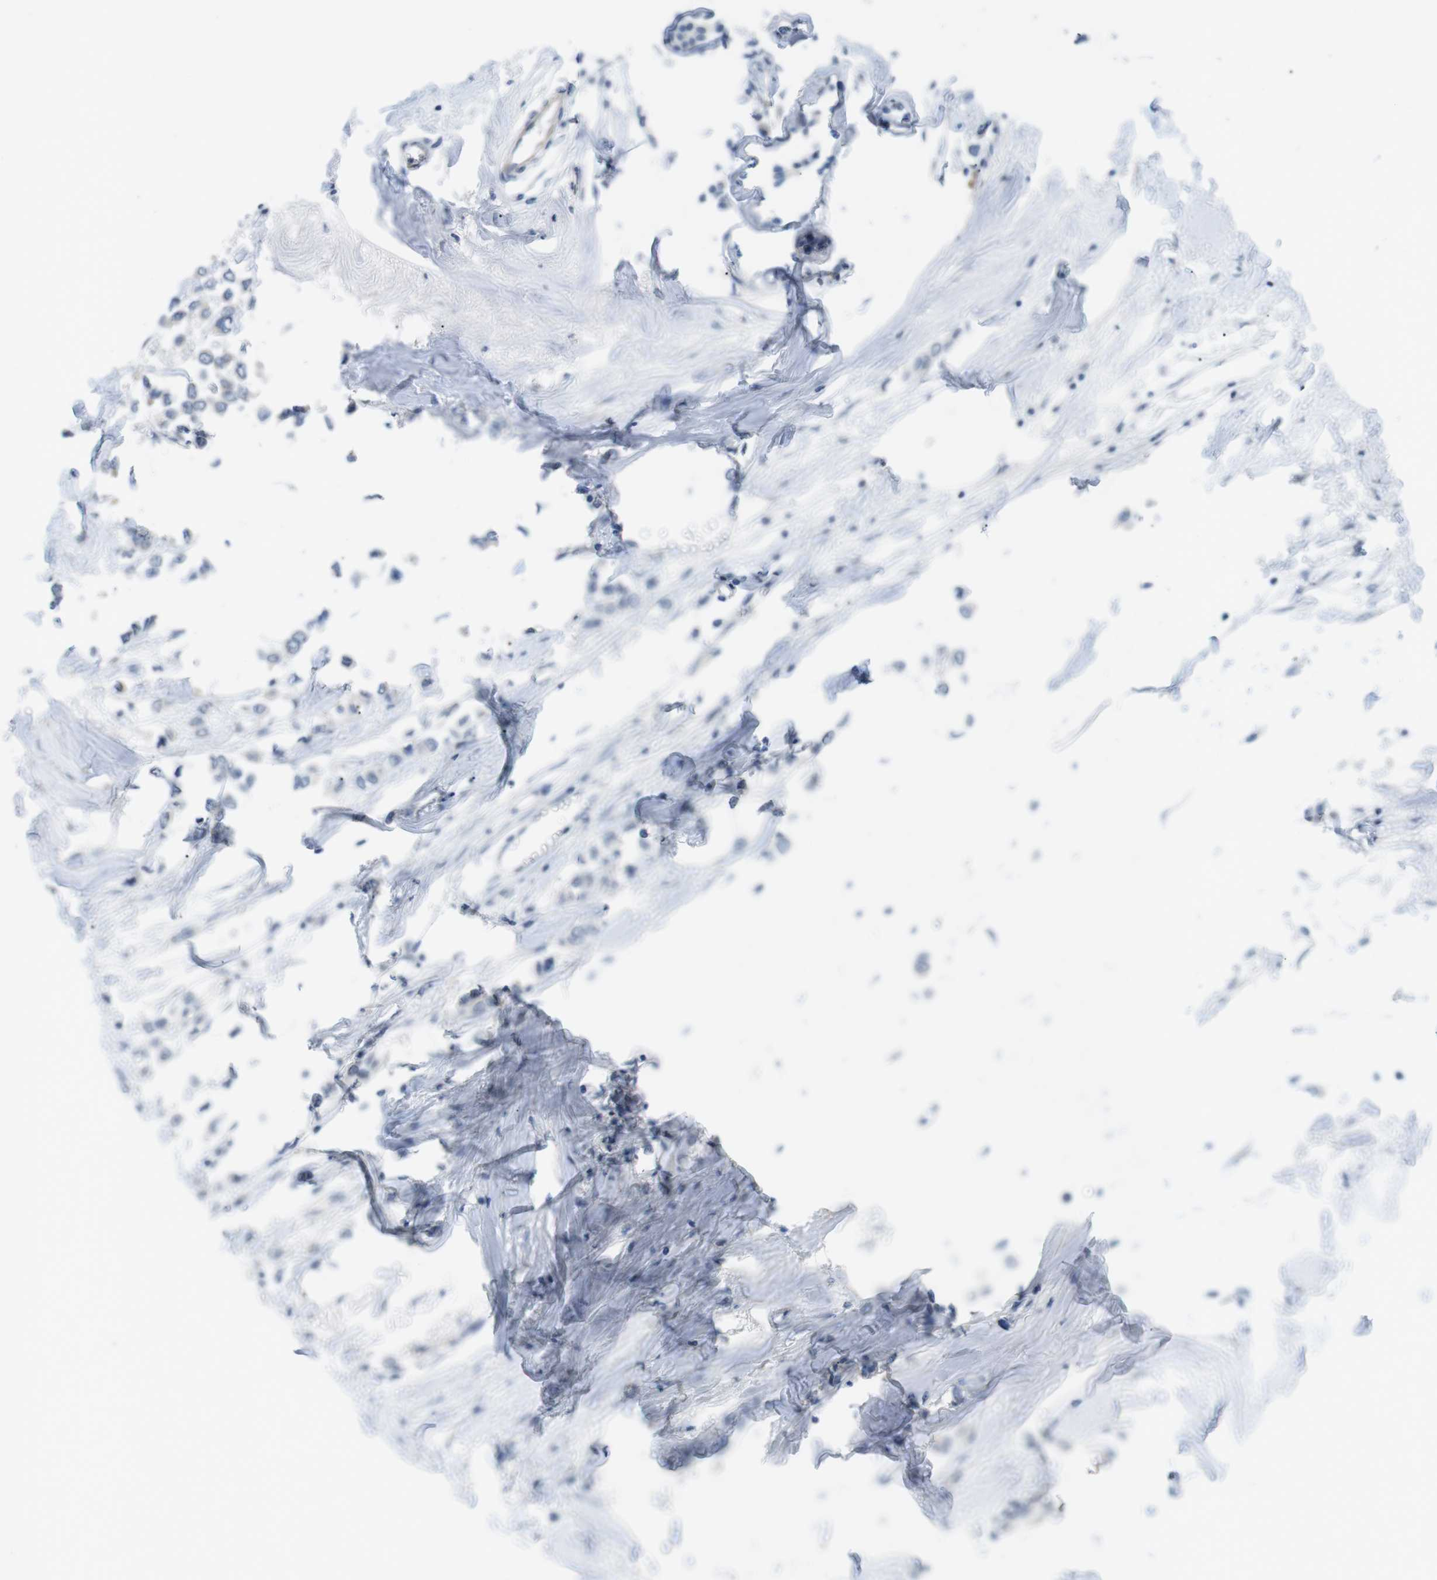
{"staining": {"intensity": "negative", "quantity": "none", "location": "none"}, "tissue": "breast cancer", "cell_type": "Tumor cells", "image_type": "cancer", "snomed": [{"axis": "morphology", "description": "Lobular carcinoma"}, {"axis": "topography", "description": "Breast"}], "caption": "High power microscopy image of an immunohistochemistry micrograph of lobular carcinoma (breast), revealing no significant positivity in tumor cells.", "gene": "NECTIN1", "patient": {"sex": "female", "age": 51}}